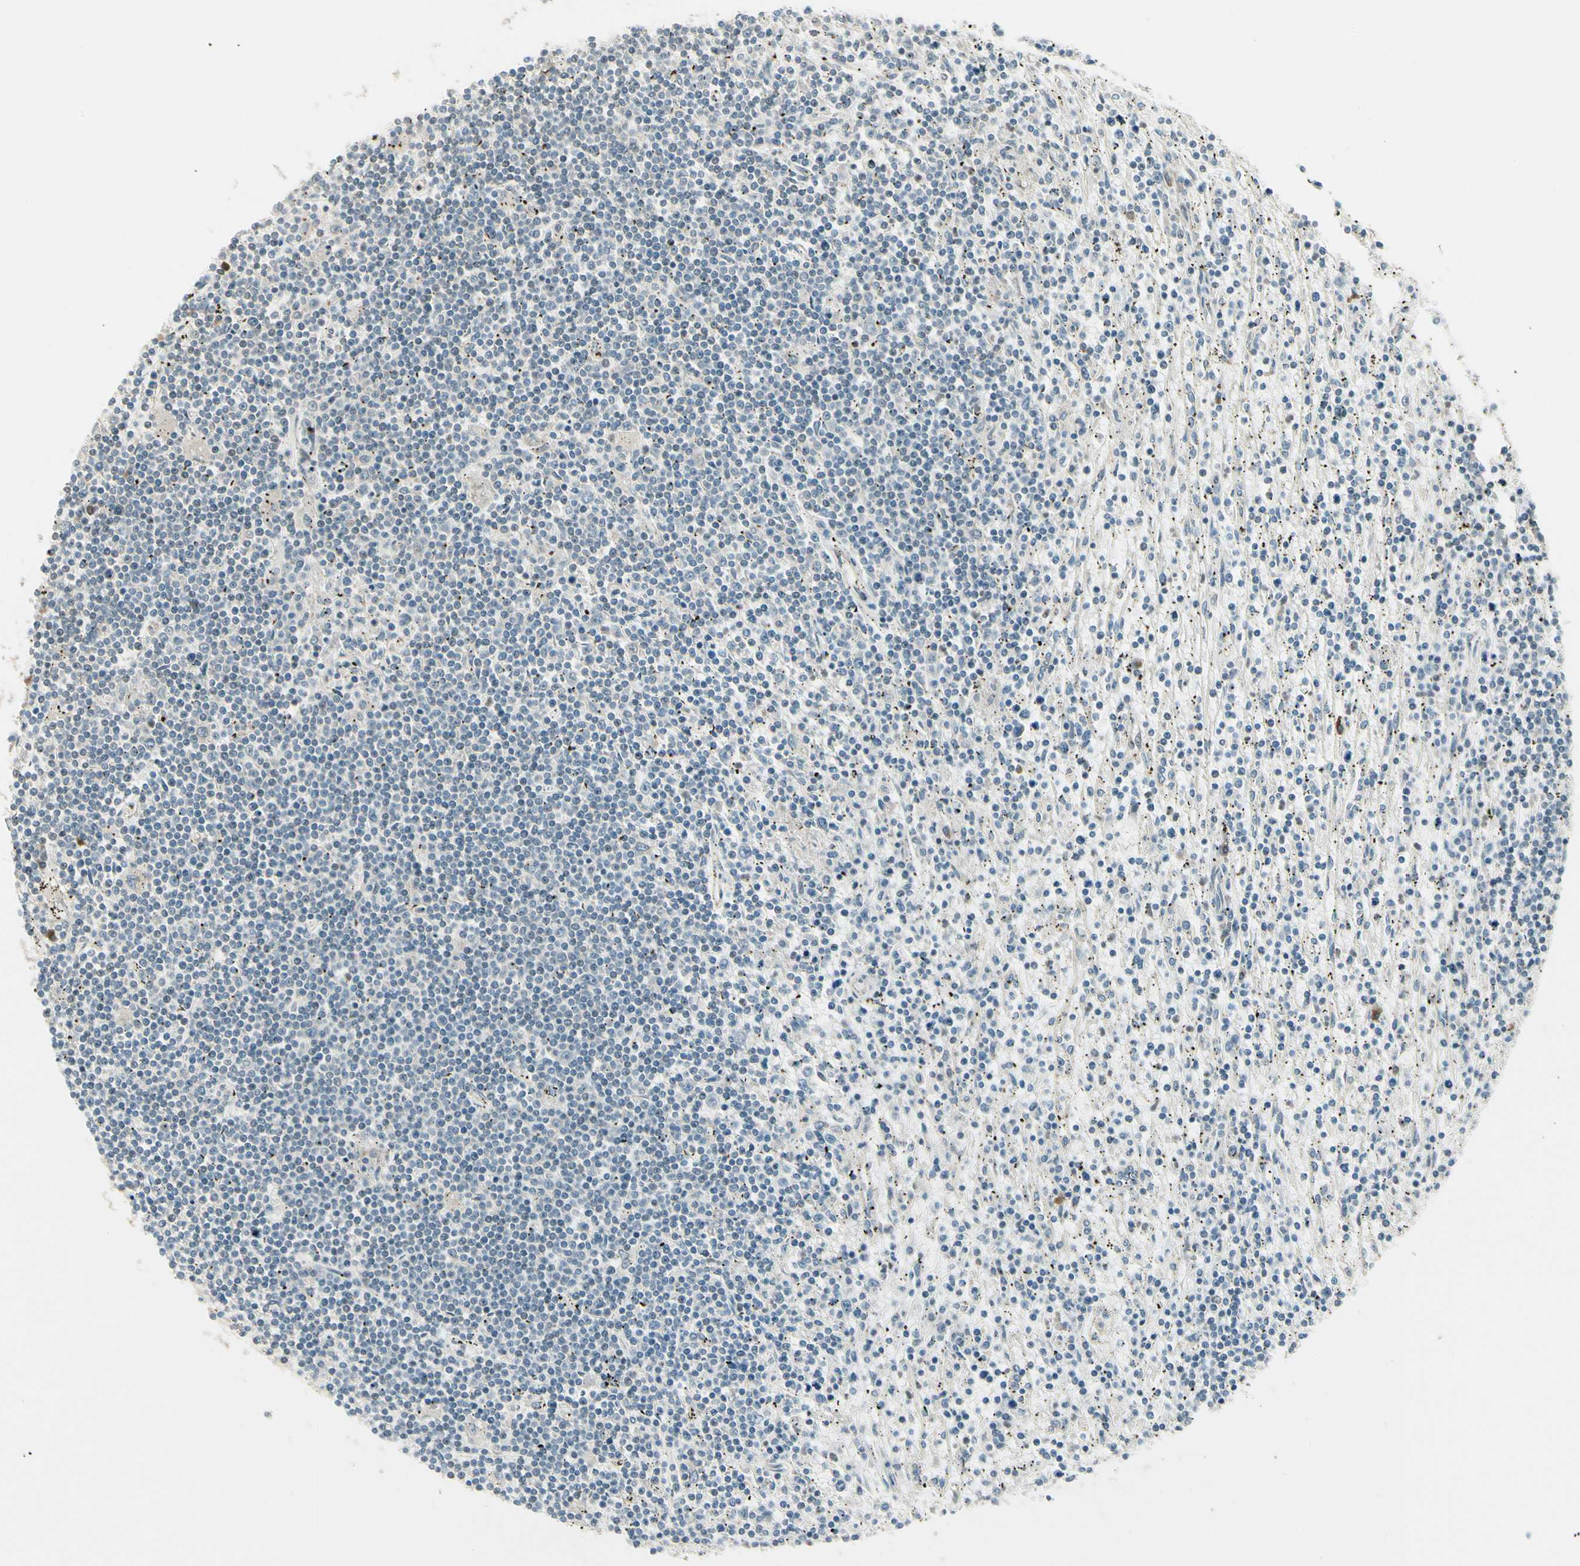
{"staining": {"intensity": "negative", "quantity": "none", "location": "none"}, "tissue": "lymphoma", "cell_type": "Tumor cells", "image_type": "cancer", "snomed": [{"axis": "morphology", "description": "Malignant lymphoma, non-Hodgkin's type, Low grade"}, {"axis": "topography", "description": "Spleen"}], "caption": "Immunohistochemical staining of human malignant lymphoma, non-Hodgkin's type (low-grade) exhibits no significant staining in tumor cells.", "gene": "MANSC1", "patient": {"sex": "male", "age": 76}}